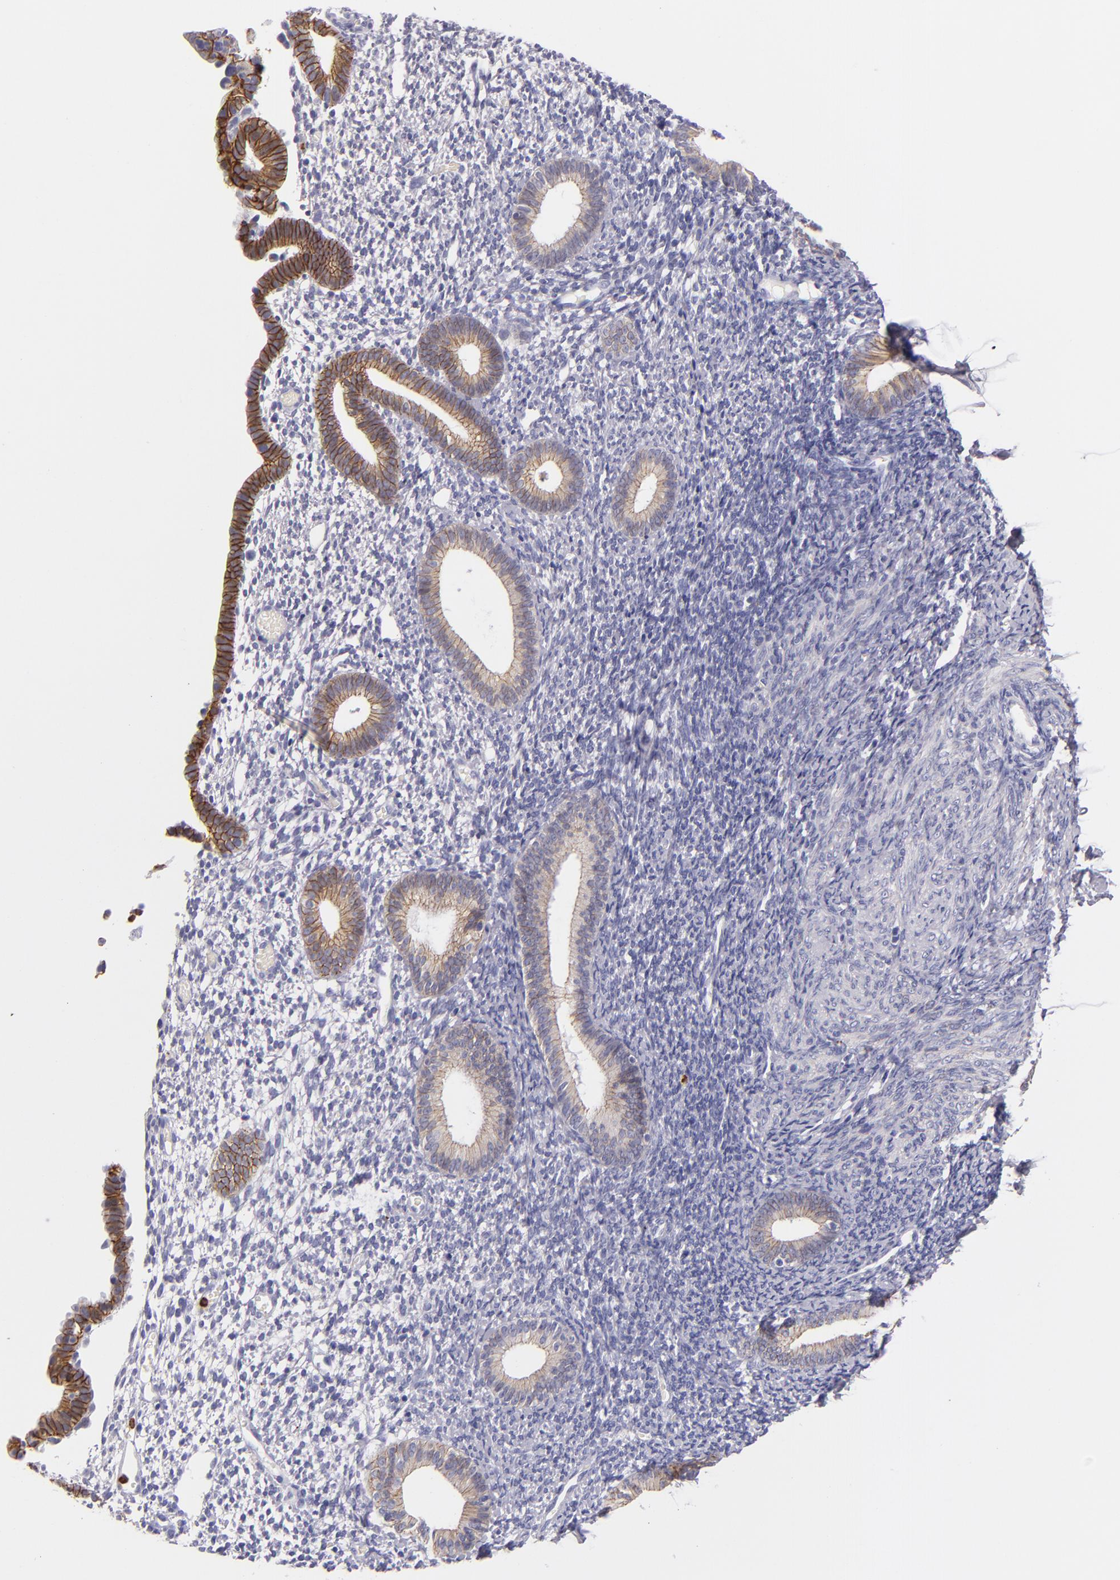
{"staining": {"intensity": "negative", "quantity": "none", "location": "none"}, "tissue": "endometrium", "cell_type": "Cells in endometrial stroma", "image_type": "normal", "snomed": [{"axis": "morphology", "description": "Normal tissue, NOS"}, {"axis": "topography", "description": "Smooth muscle"}, {"axis": "topography", "description": "Endometrium"}], "caption": "This is an immunohistochemistry (IHC) image of unremarkable human endometrium. There is no staining in cells in endometrial stroma.", "gene": "CDH3", "patient": {"sex": "female", "age": 57}}